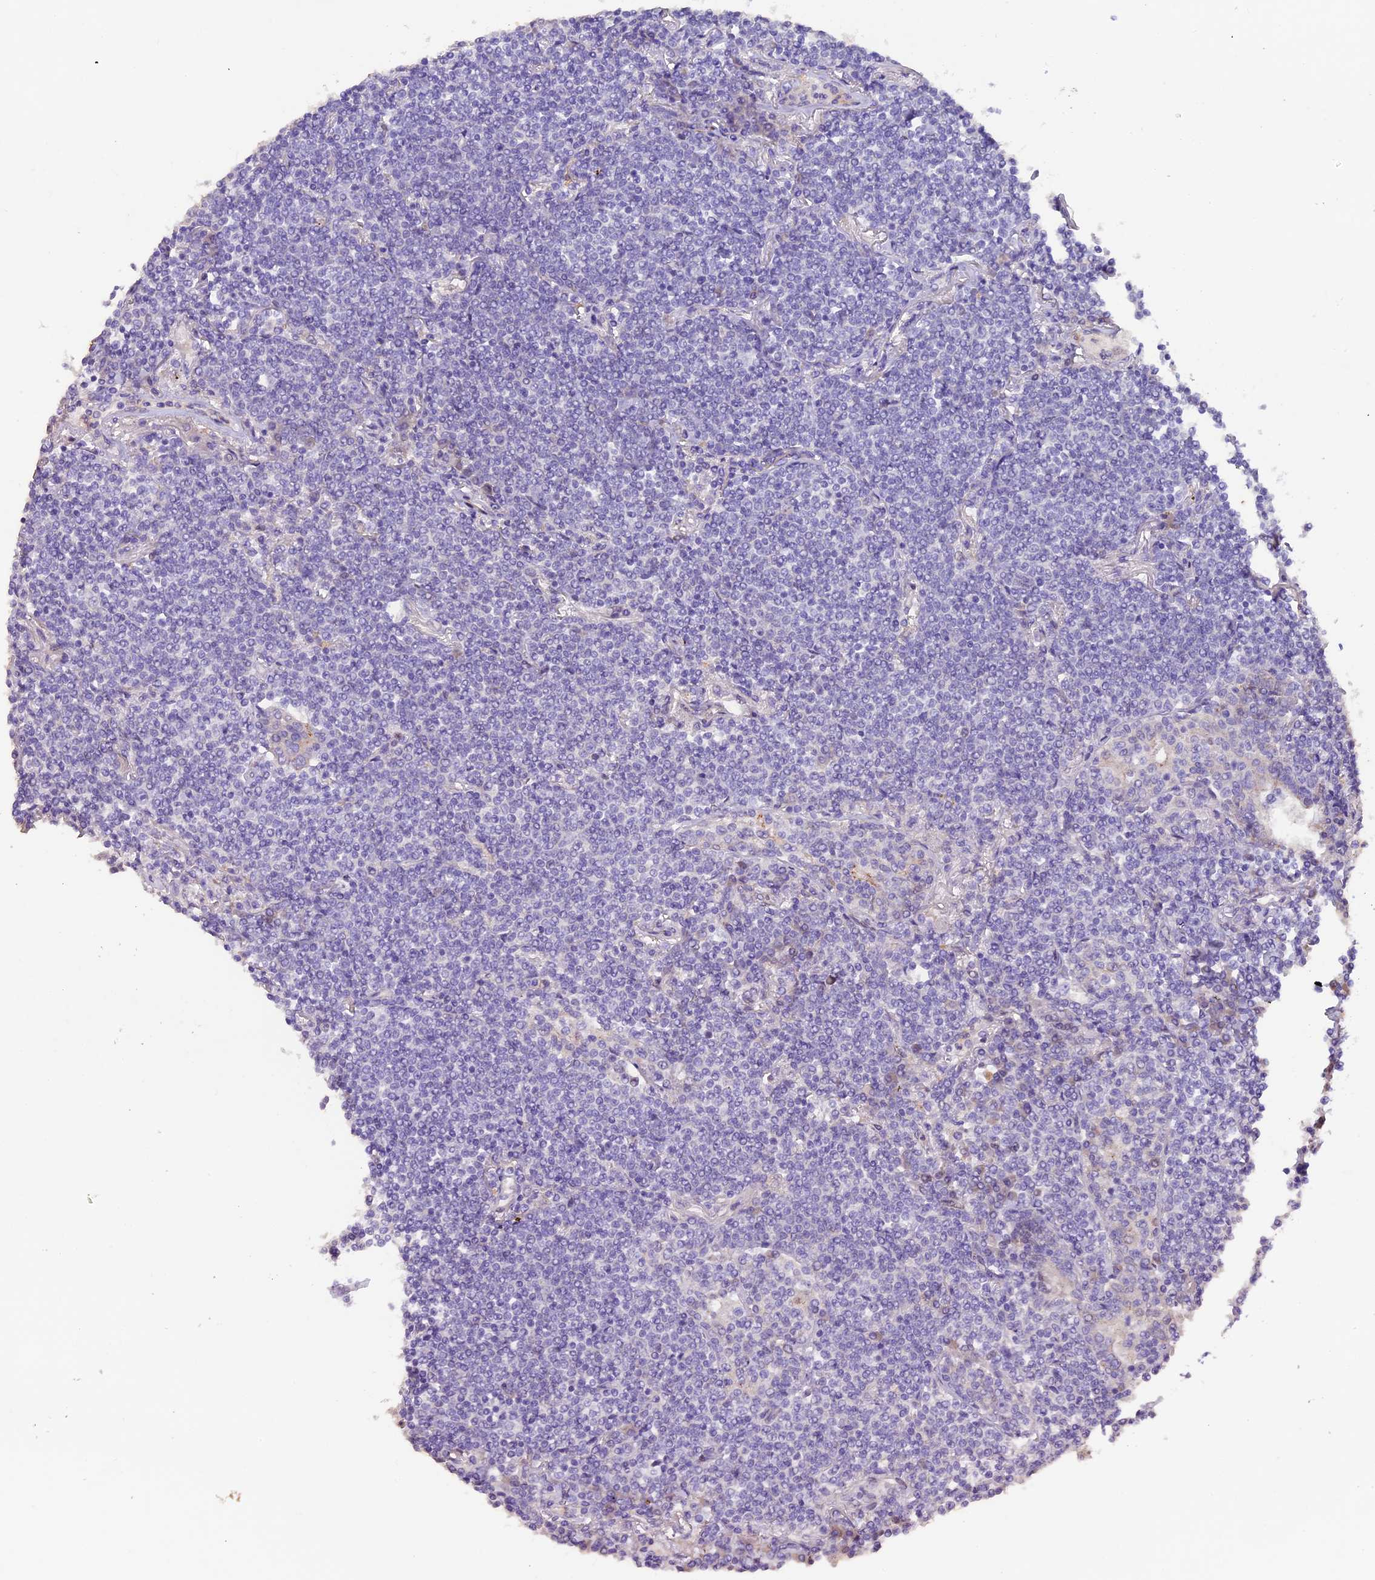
{"staining": {"intensity": "negative", "quantity": "none", "location": "none"}, "tissue": "lymphoma", "cell_type": "Tumor cells", "image_type": "cancer", "snomed": [{"axis": "morphology", "description": "Malignant lymphoma, non-Hodgkin's type, Low grade"}, {"axis": "topography", "description": "Lung"}], "caption": "An immunohistochemistry (IHC) histopathology image of low-grade malignant lymphoma, non-Hodgkin's type is shown. There is no staining in tumor cells of low-grade malignant lymphoma, non-Hodgkin's type.", "gene": "NCK2", "patient": {"sex": "female", "age": 71}}